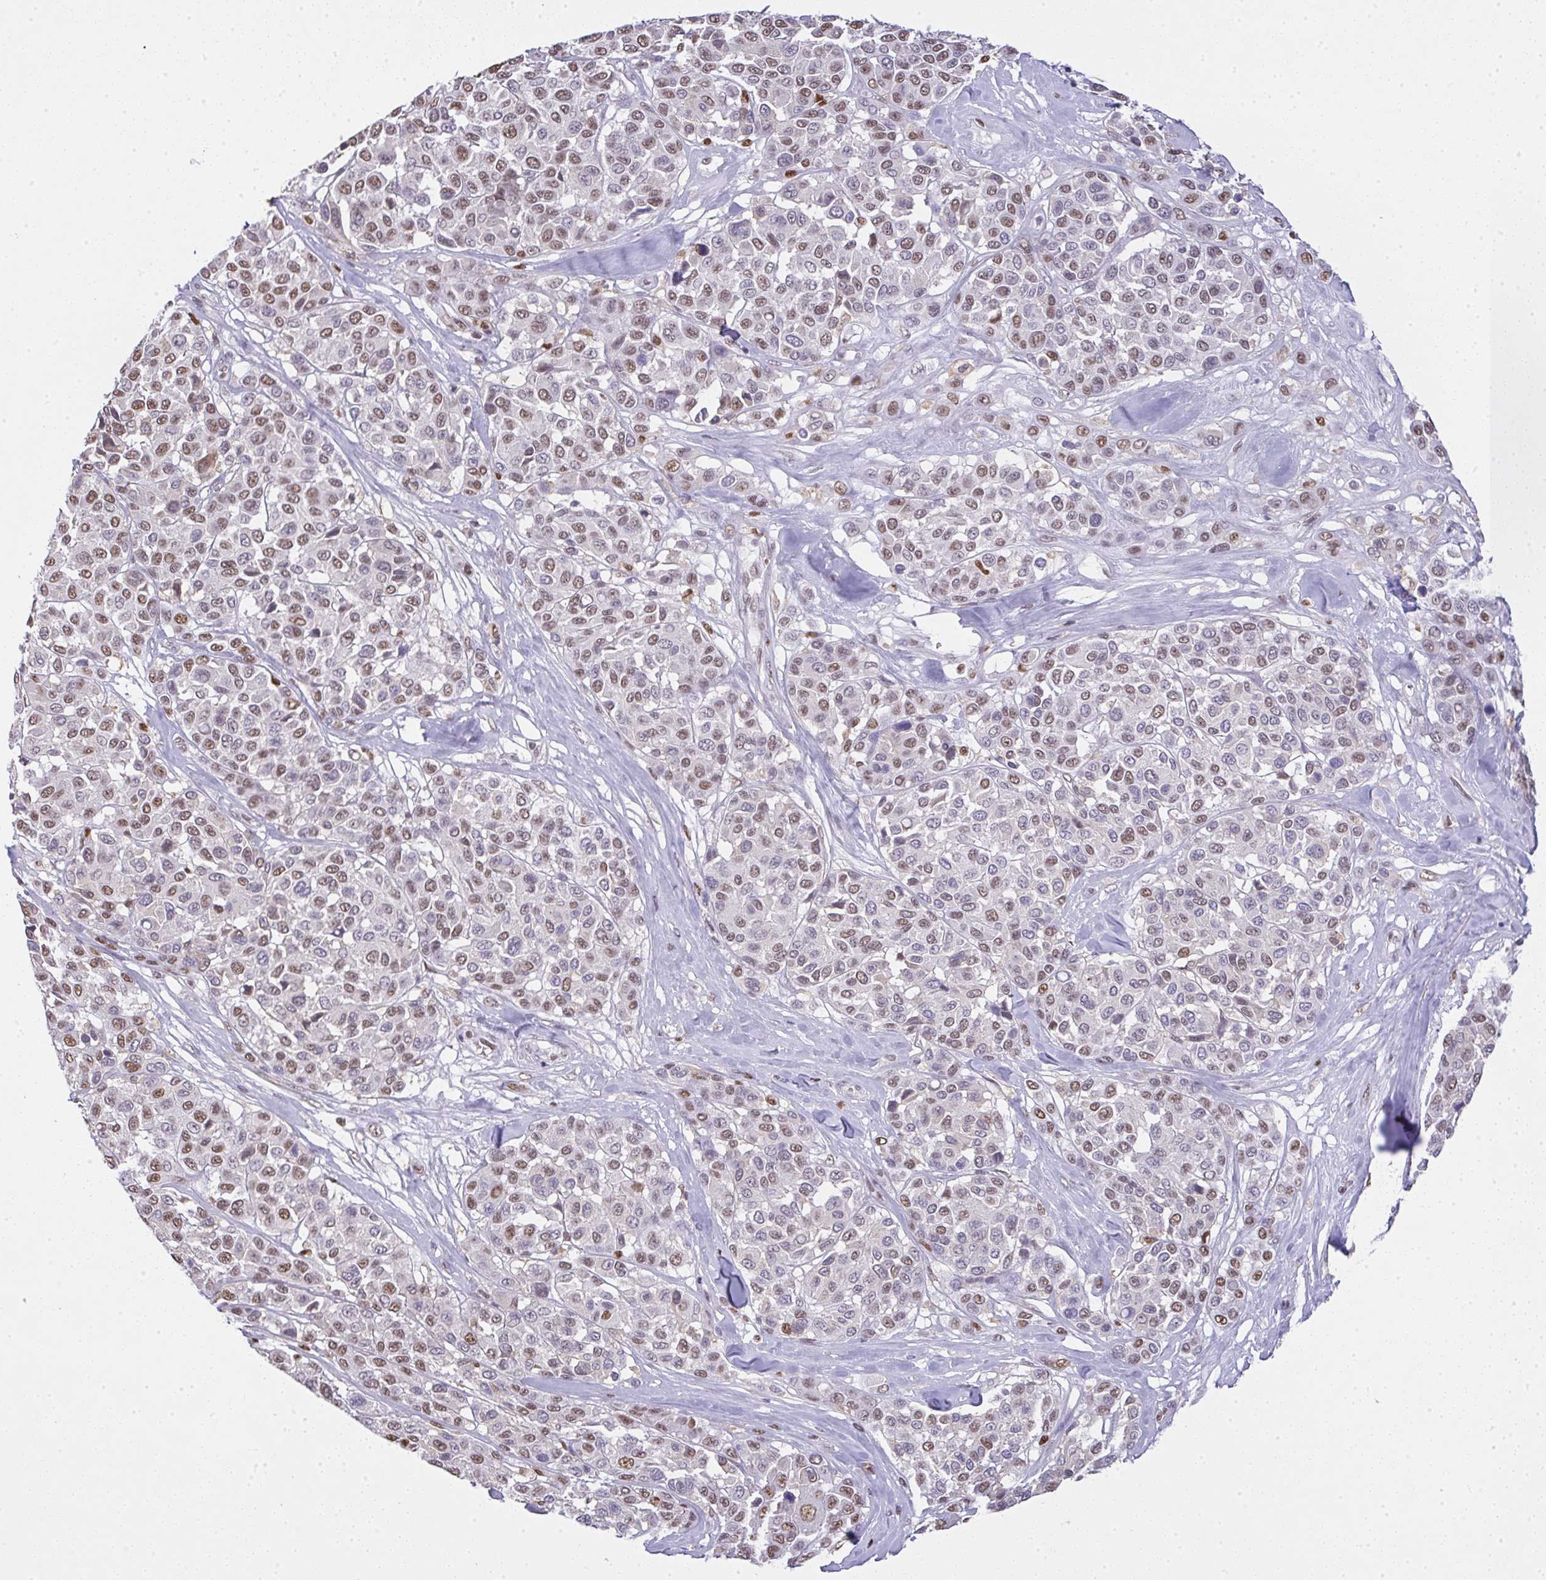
{"staining": {"intensity": "moderate", "quantity": "25%-75%", "location": "nuclear"}, "tissue": "melanoma", "cell_type": "Tumor cells", "image_type": "cancer", "snomed": [{"axis": "morphology", "description": "Malignant melanoma, NOS"}, {"axis": "topography", "description": "Skin"}], "caption": "About 25%-75% of tumor cells in malignant melanoma display moderate nuclear protein expression as visualized by brown immunohistochemical staining.", "gene": "BBX", "patient": {"sex": "female", "age": 66}}